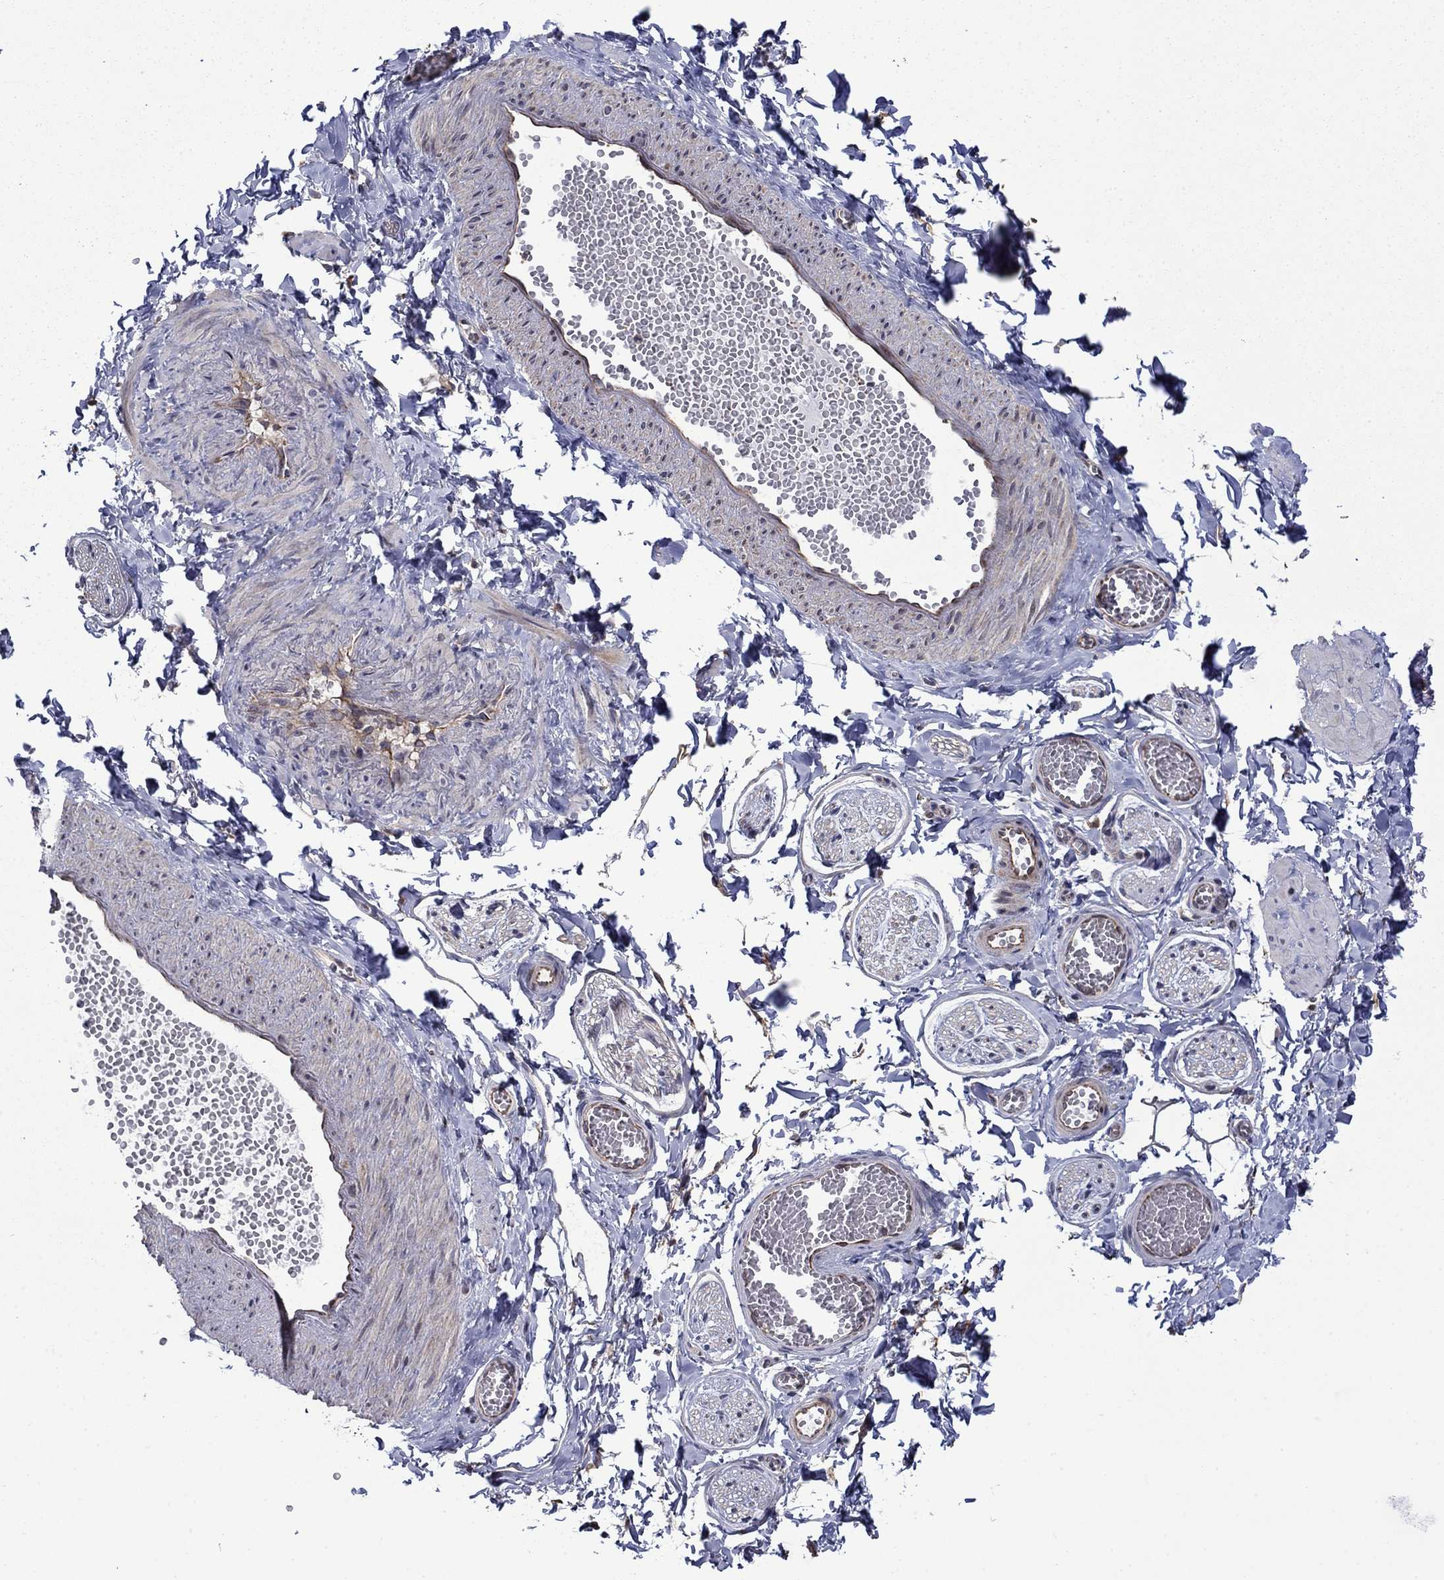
{"staining": {"intensity": "negative", "quantity": "none", "location": "none"}, "tissue": "adipose tissue", "cell_type": "Adipocytes", "image_type": "normal", "snomed": [{"axis": "morphology", "description": "Normal tissue, NOS"}, {"axis": "topography", "description": "Smooth muscle"}, {"axis": "topography", "description": "Peripheral nerve tissue"}], "caption": "This is an IHC photomicrograph of benign human adipose tissue. There is no positivity in adipocytes.", "gene": "TPMT", "patient": {"sex": "male", "age": 22}}